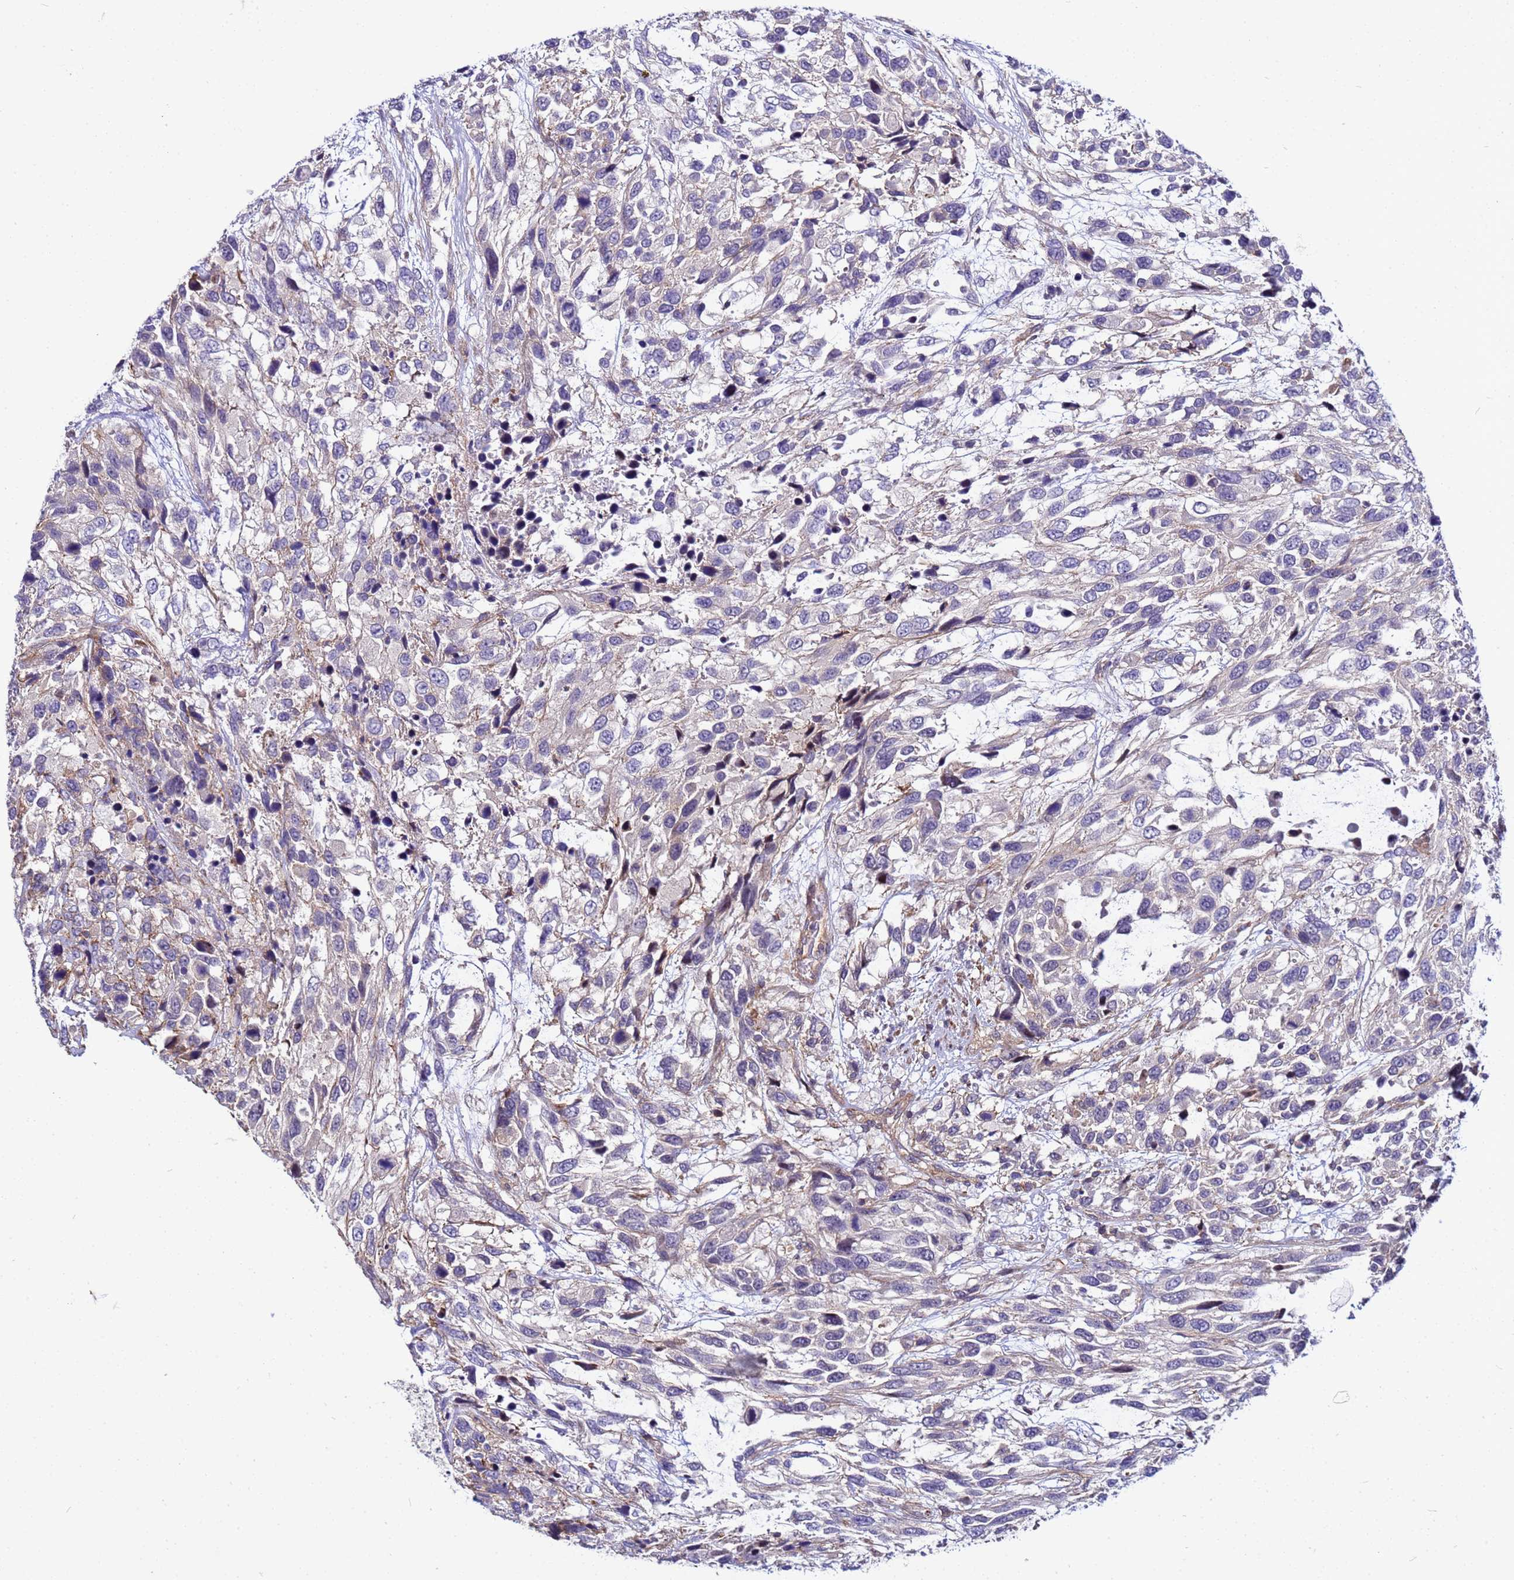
{"staining": {"intensity": "weak", "quantity": "<25%", "location": "cytoplasmic/membranous"}, "tissue": "urothelial cancer", "cell_type": "Tumor cells", "image_type": "cancer", "snomed": [{"axis": "morphology", "description": "Urothelial carcinoma, High grade"}, {"axis": "topography", "description": "Urinary bladder"}], "caption": "DAB immunohistochemical staining of urothelial carcinoma (high-grade) exhibits no significant expression in tumor cells.", "gene": "STK38", "patient": {"sex": "female", "age": 70}}